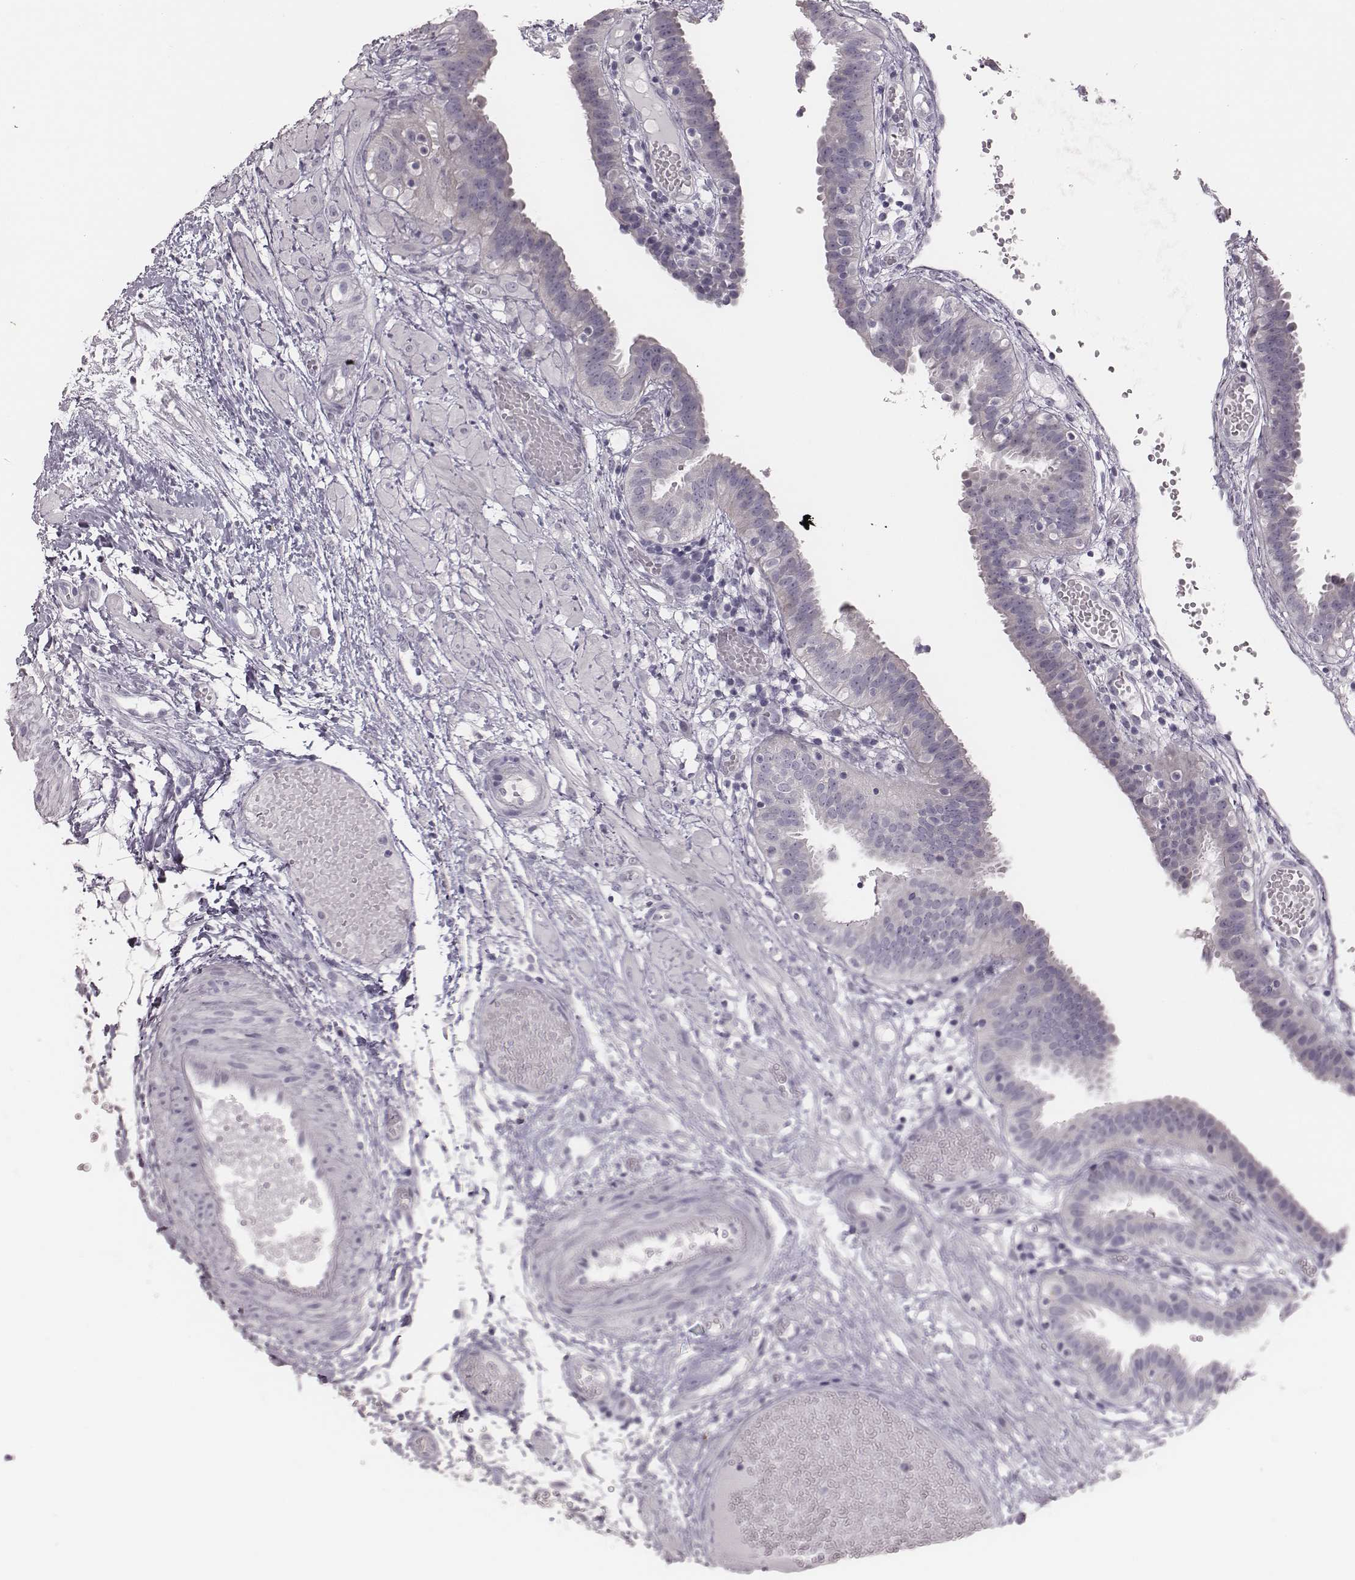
{"staining": {"intensity": "negative", "quantity": "none", "location": "none"}, "tissue": "fallopian tube", "cell_type": "Glandular cells", "image_type": "normal", "snomed": [{"axis": "morphology", "description": "Normal tissue, NOS"}, {"axis": "topography", "description": "Fallopian tube"}], "caption": "Immunohistochemistry photomicrograph of normal fallopian tube: human fallopian tube stained with DAB demonstrates no significant protein staining in glandular cells.", "gene": "ADGRF4", "patient": {"sex": "female", "age": 37}}